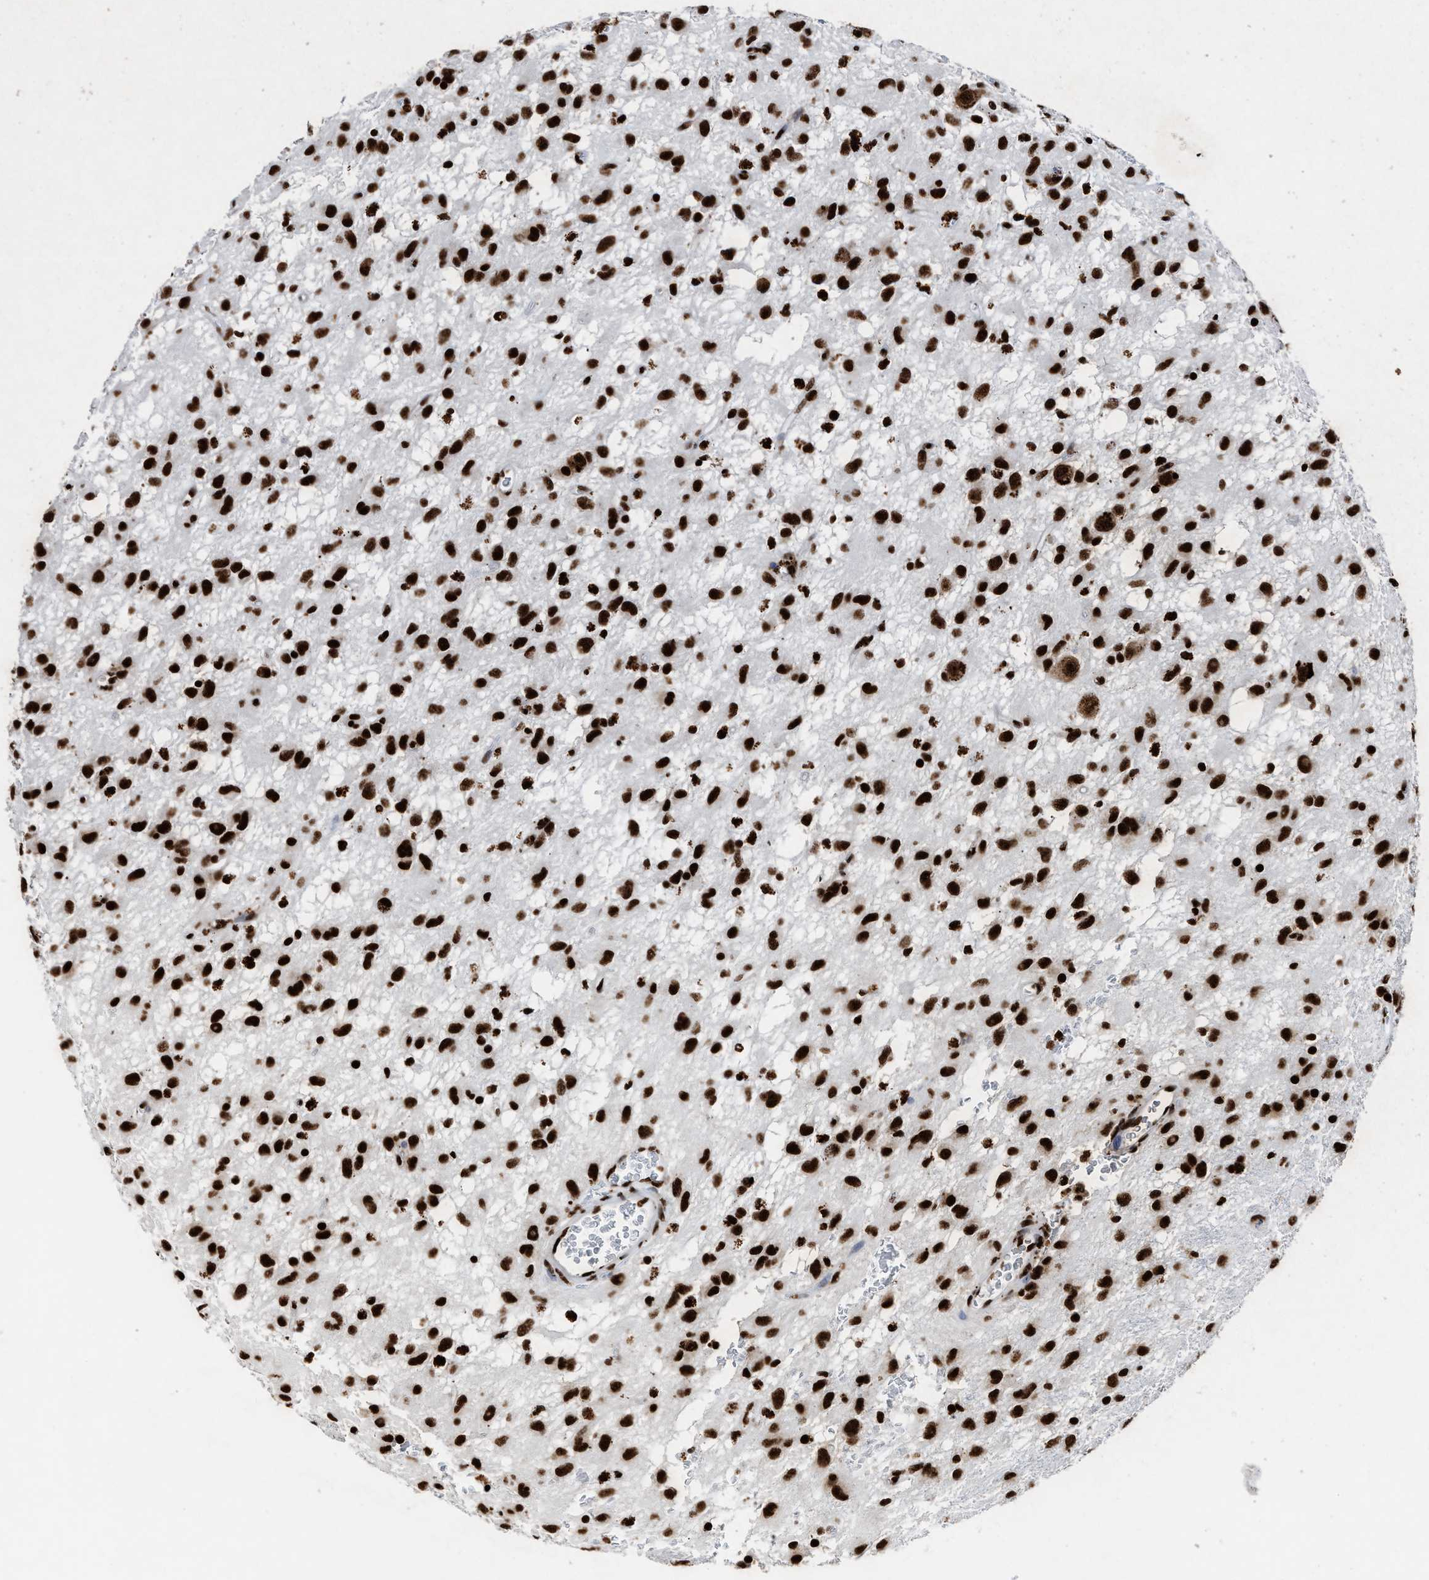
{"staining": {"intensity": "strong", "quantity": ">75%", "location": "nuclear"}, "tissue": "glioma", "cell_type": "Tumor cells", "image_type": "cancer", "snomed": [{"axis": "morphology", "description": "Glioma, malignant, Low grade"}, {"axis": "topography", "description": "Brain"}], "caption": "Low-grade glioma (malignant) stained with a brown dye demonstrates strong nuclear positive positivity in about >75% of tumor cells.", "gene": "ALYREF", "patient": {"sex": "male", "age": 77}}